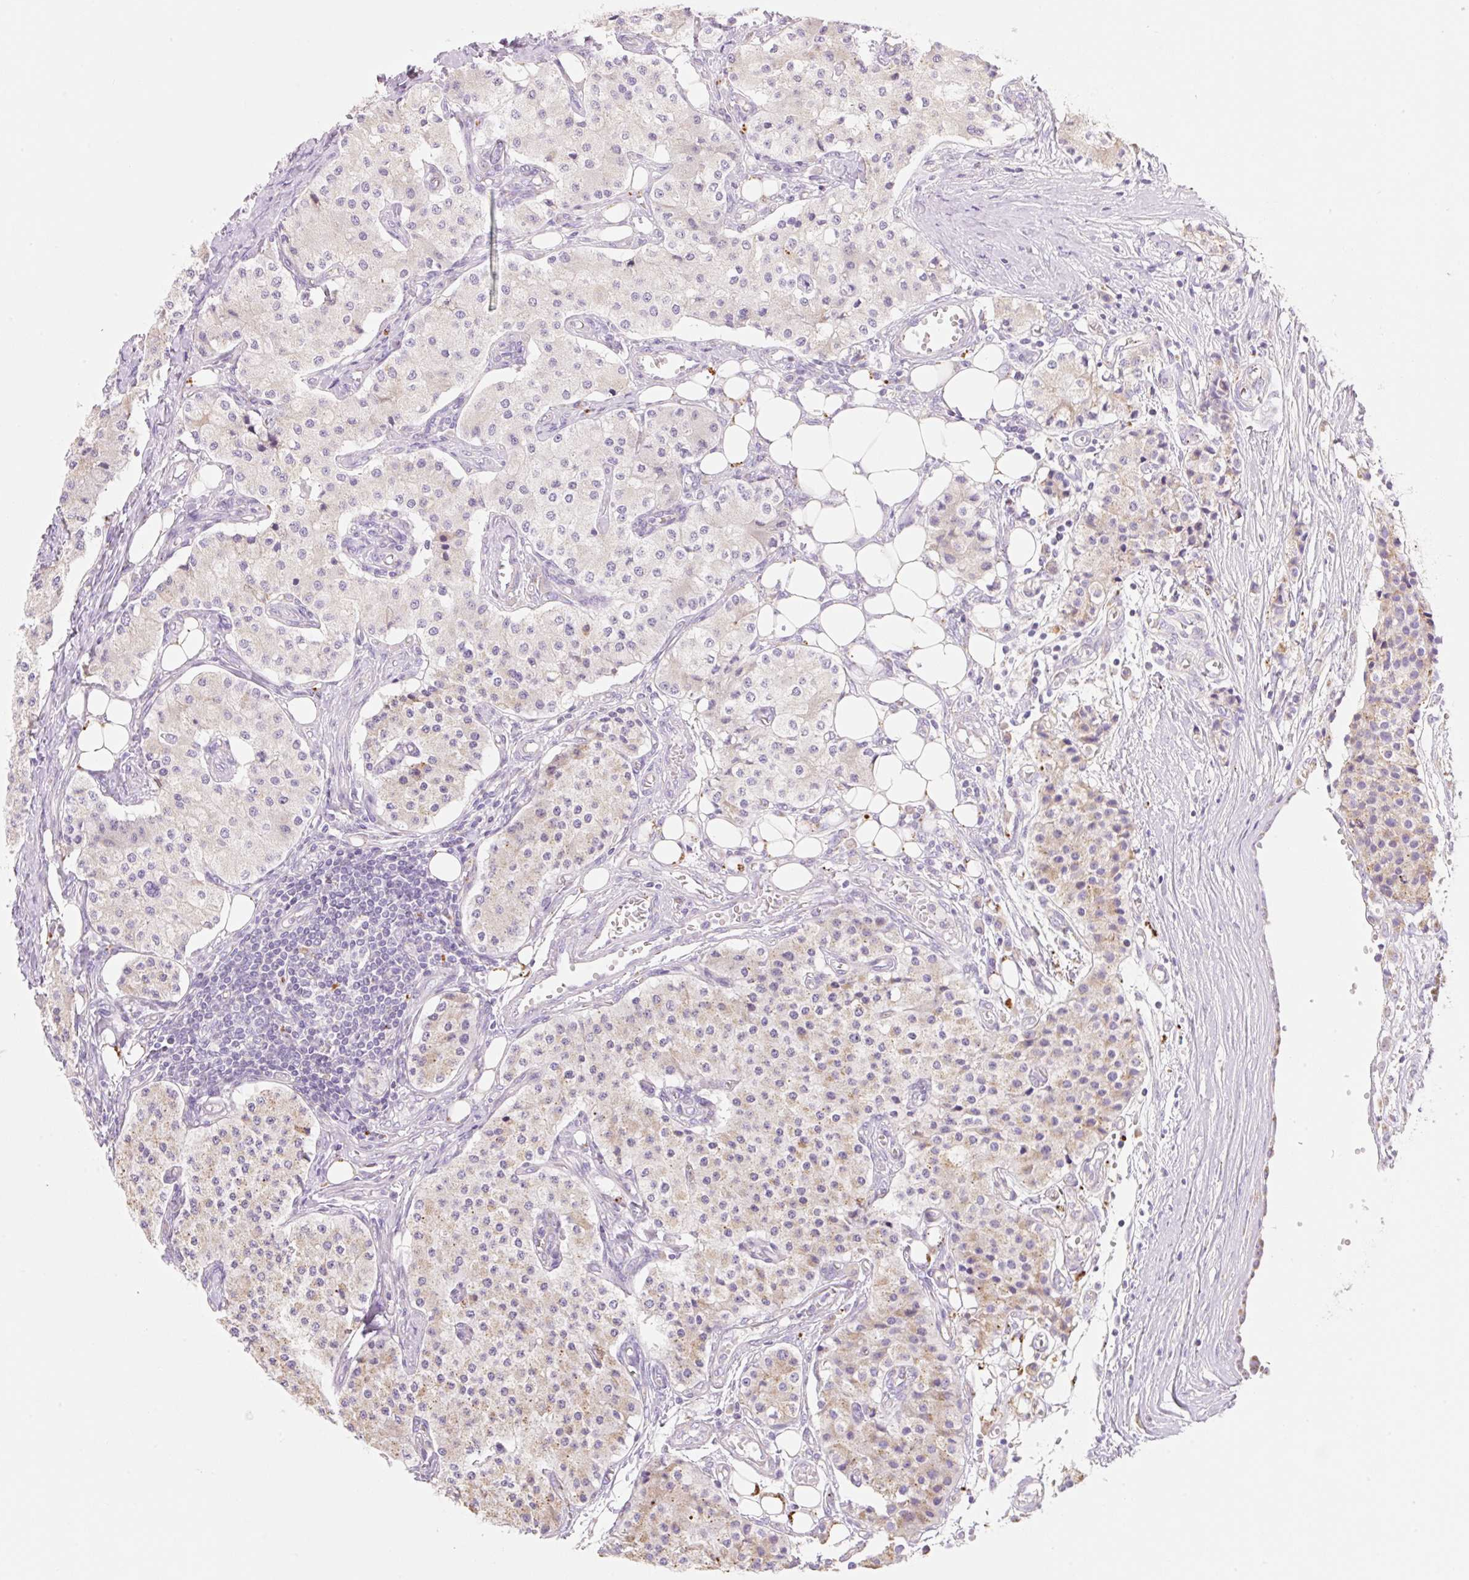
{"staining": {"intensity": "moderate", "quantity": "<25%", "location": "cytoplasmic/membranous"}, "tissue": "carcinoid", "cell_type": "Tumor cells", "image_type": "cancer", "snomed": [{"axis": "morphology", "description": "Carcinoid, malignant, NOS"}, {"axis": "topography", "description": "Colon"}], "caption": "The immunohistochemical stain shows moderate cytoplasmic/membranous staining in tumor cells of carcinoid tissue.", "gene": "CLEC3A", "patient": {"sex": "female", "age": 52}}